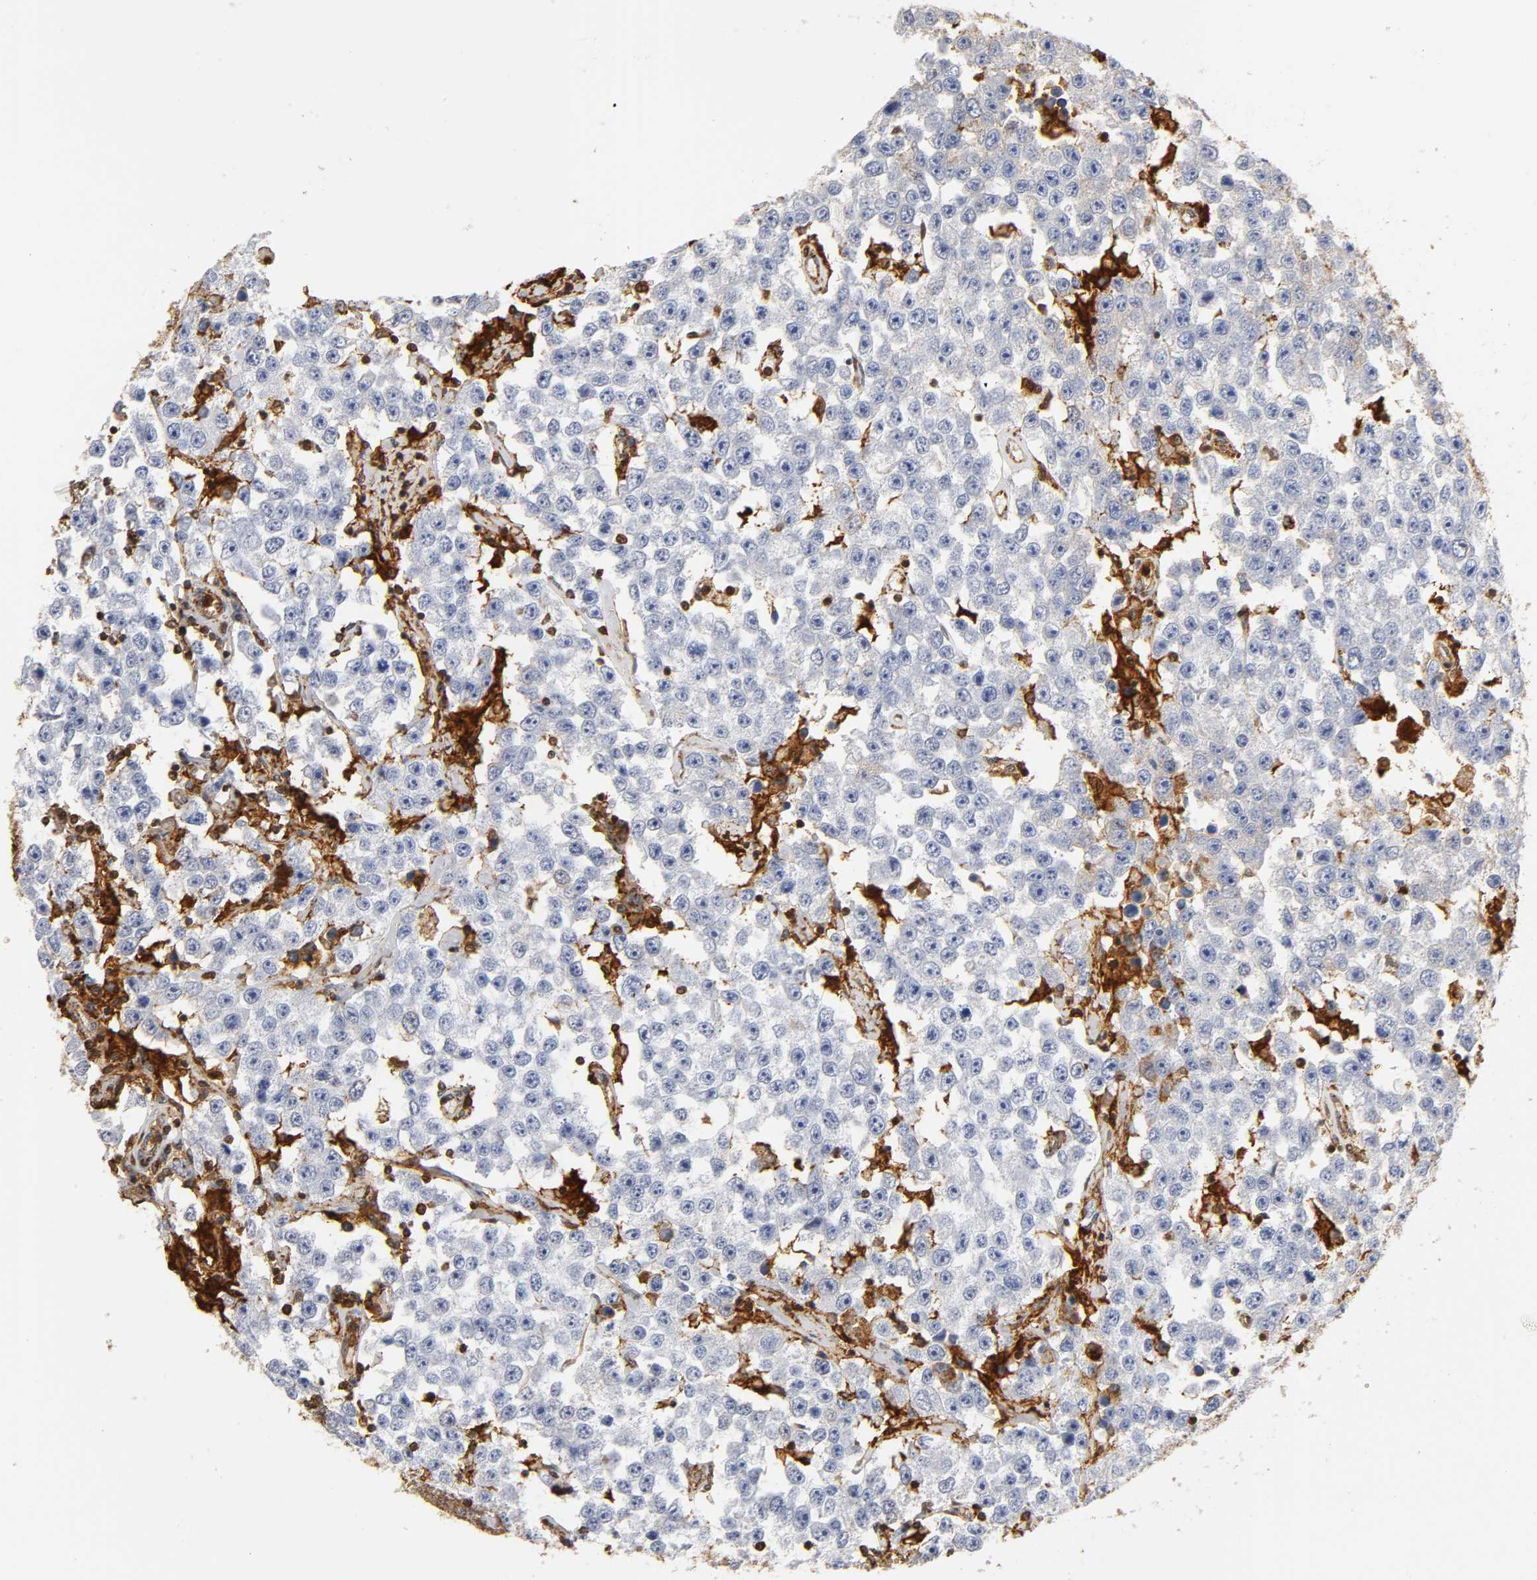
{"staining": {"intensity": "negative", "quantity": "none", "location": "none"}, "tissue": "testis cancer", "cell_type": "Tumor cells", "image_type": "cancer", "snomed": [{"axis": "morphology", "description": "Seminoma, NOS"}, {"axis": "topography", "description": "Testis"}], "caption": "IHC photomicrograph of neoplastic tissue: testis seminoma stained with DAB (3,3'-diaminobenzidine) demonstrates no significant protein staining in tumor cells.", "gene": "ANXA11", "patient": {"sex": "male", "age": 52}}